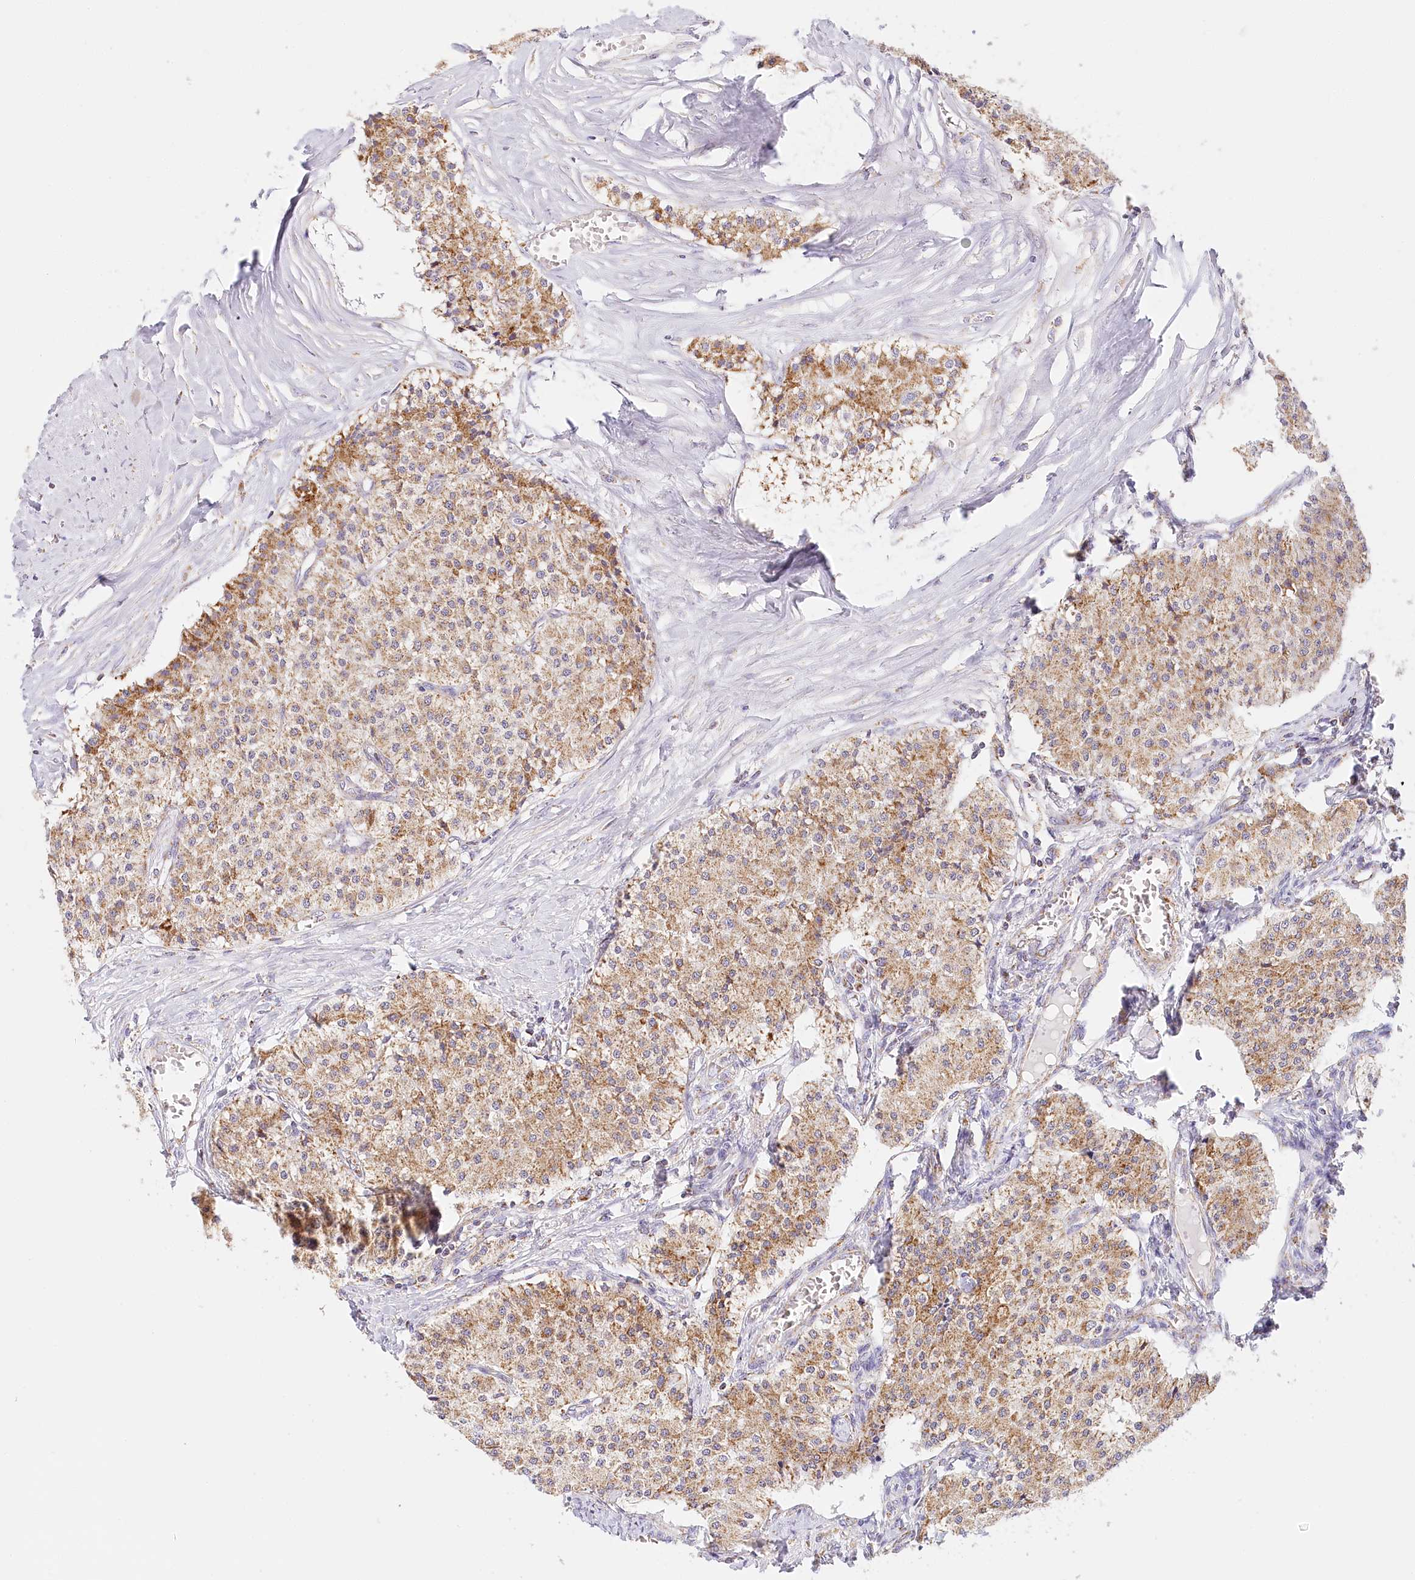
{"staining": {"intensity": "moderate", "quantity": ">75%", "location": "cytoplasmic/membranous"}, "tissue": "carcinoid", "cell_type": "Tumor cells", "image_type": "cancer", "snomed": [{"axis": "morphology", "description": "Carcinoid, malignant, NOS"}, {"axis": "topography", "description": "Colon"}], "caption": "Carcinoid was stained to show a protein in brown. There is medium levels of moderate cytoplasmic/membranous positivity in approximately >75% of tumor cells.", "gene": "LSS", "patient": {"sex": "female", "age": 52}}